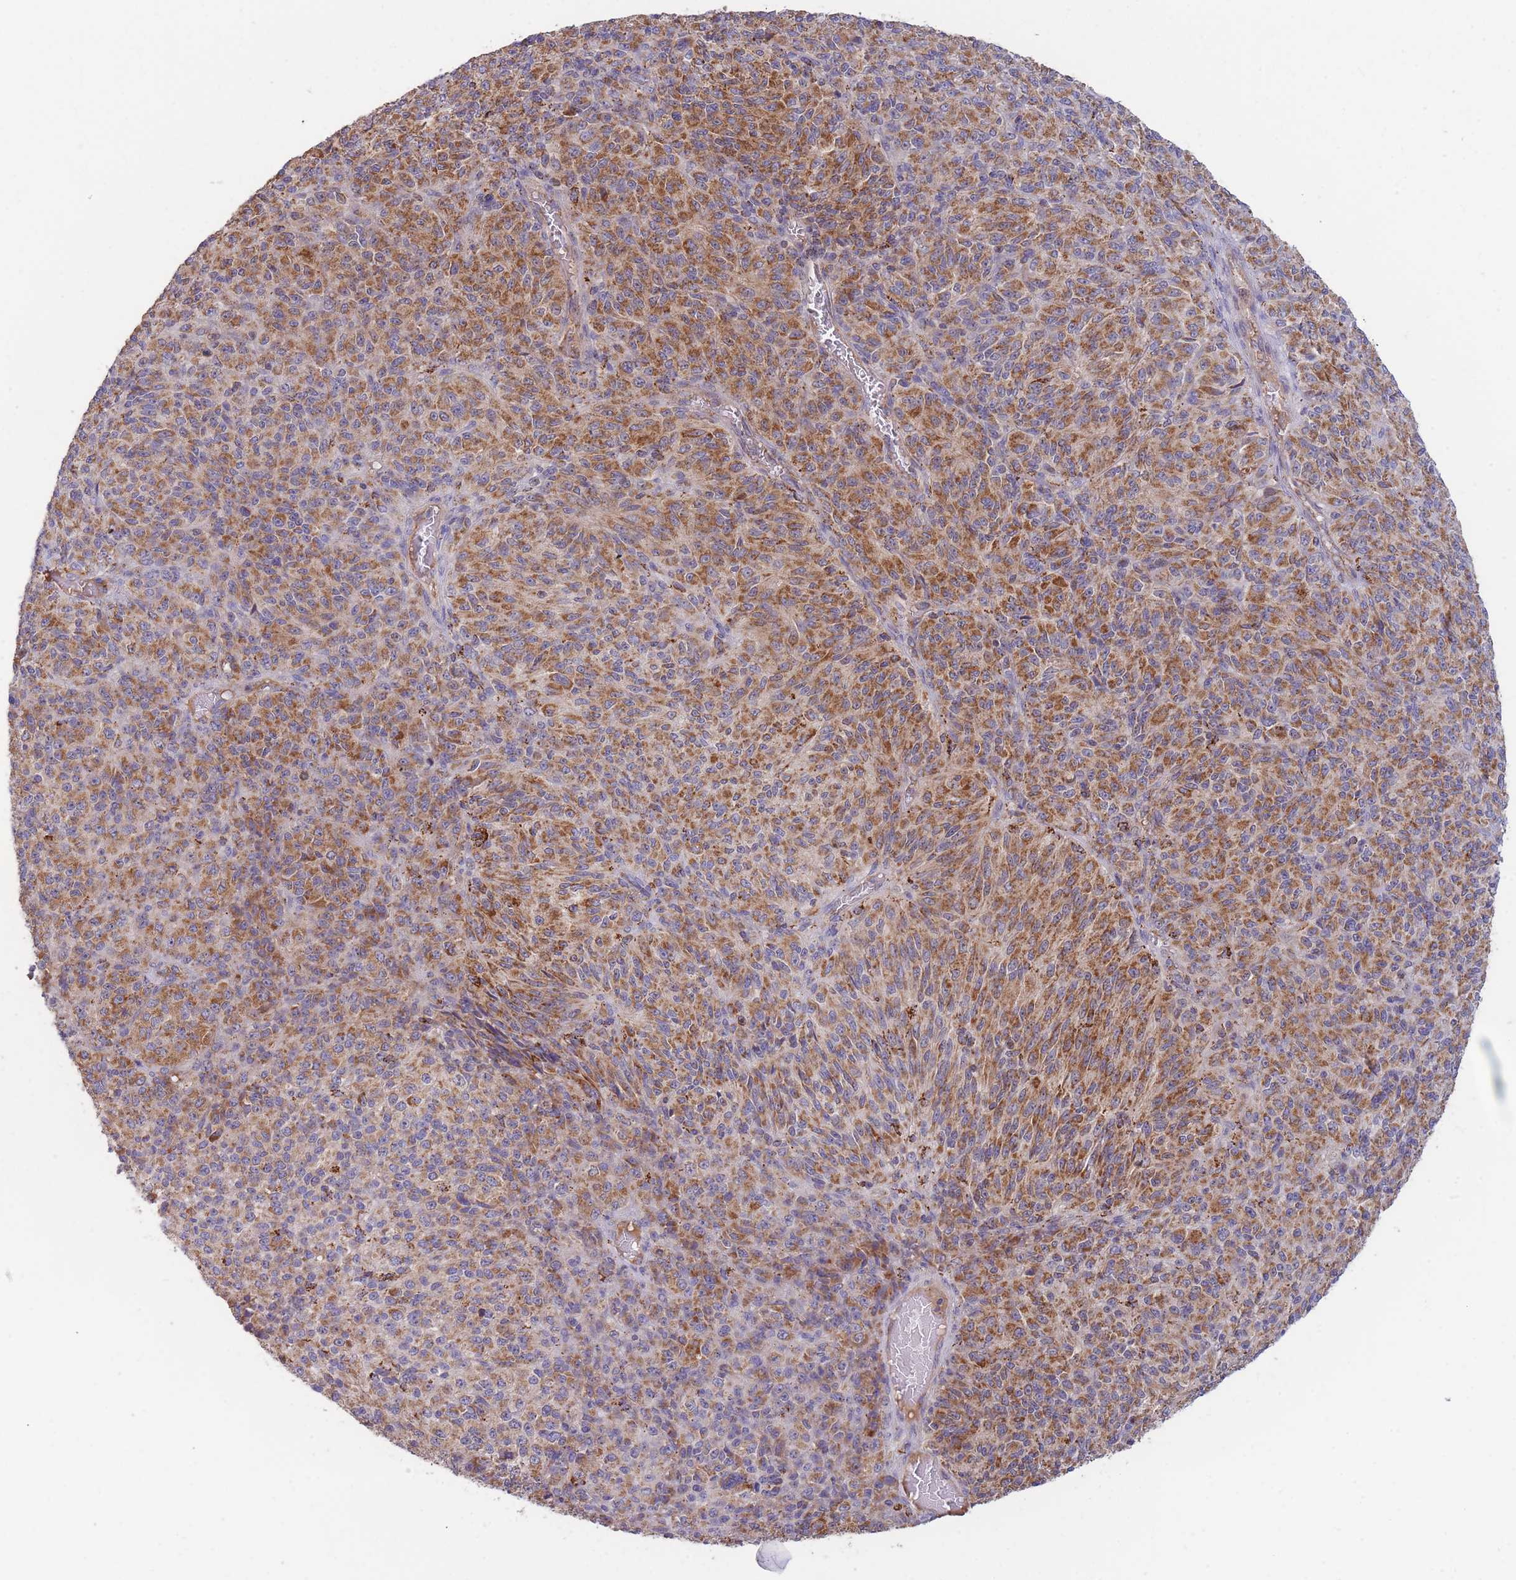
{"staining": {"intensity": "moderate", "quantity": ">75%", "location": "cytoplasmic/membranous"}, "tissue": "melanoma", "cell_type": "Tumor cells", "image_type": "cancer", "snomed": [{"axis": "morphology", "description": "Malignant melanoma, Metastatic site"}, {"axis": "topography", "description": "Brain"}], "caption": "Immunohistochemistry histopathology image of neoplastic tissue: malignant melanoma (metastatic site) stained using immunohistochemistry demonstrates medium levels of moderate protein expression localized specifically in the cytoplasmic/membranous of tumor cells, appearing as a cytoplasmic/membranous brown color.", "gene": "MRPL17", "patient": {"sex": "female", "age": 56}}